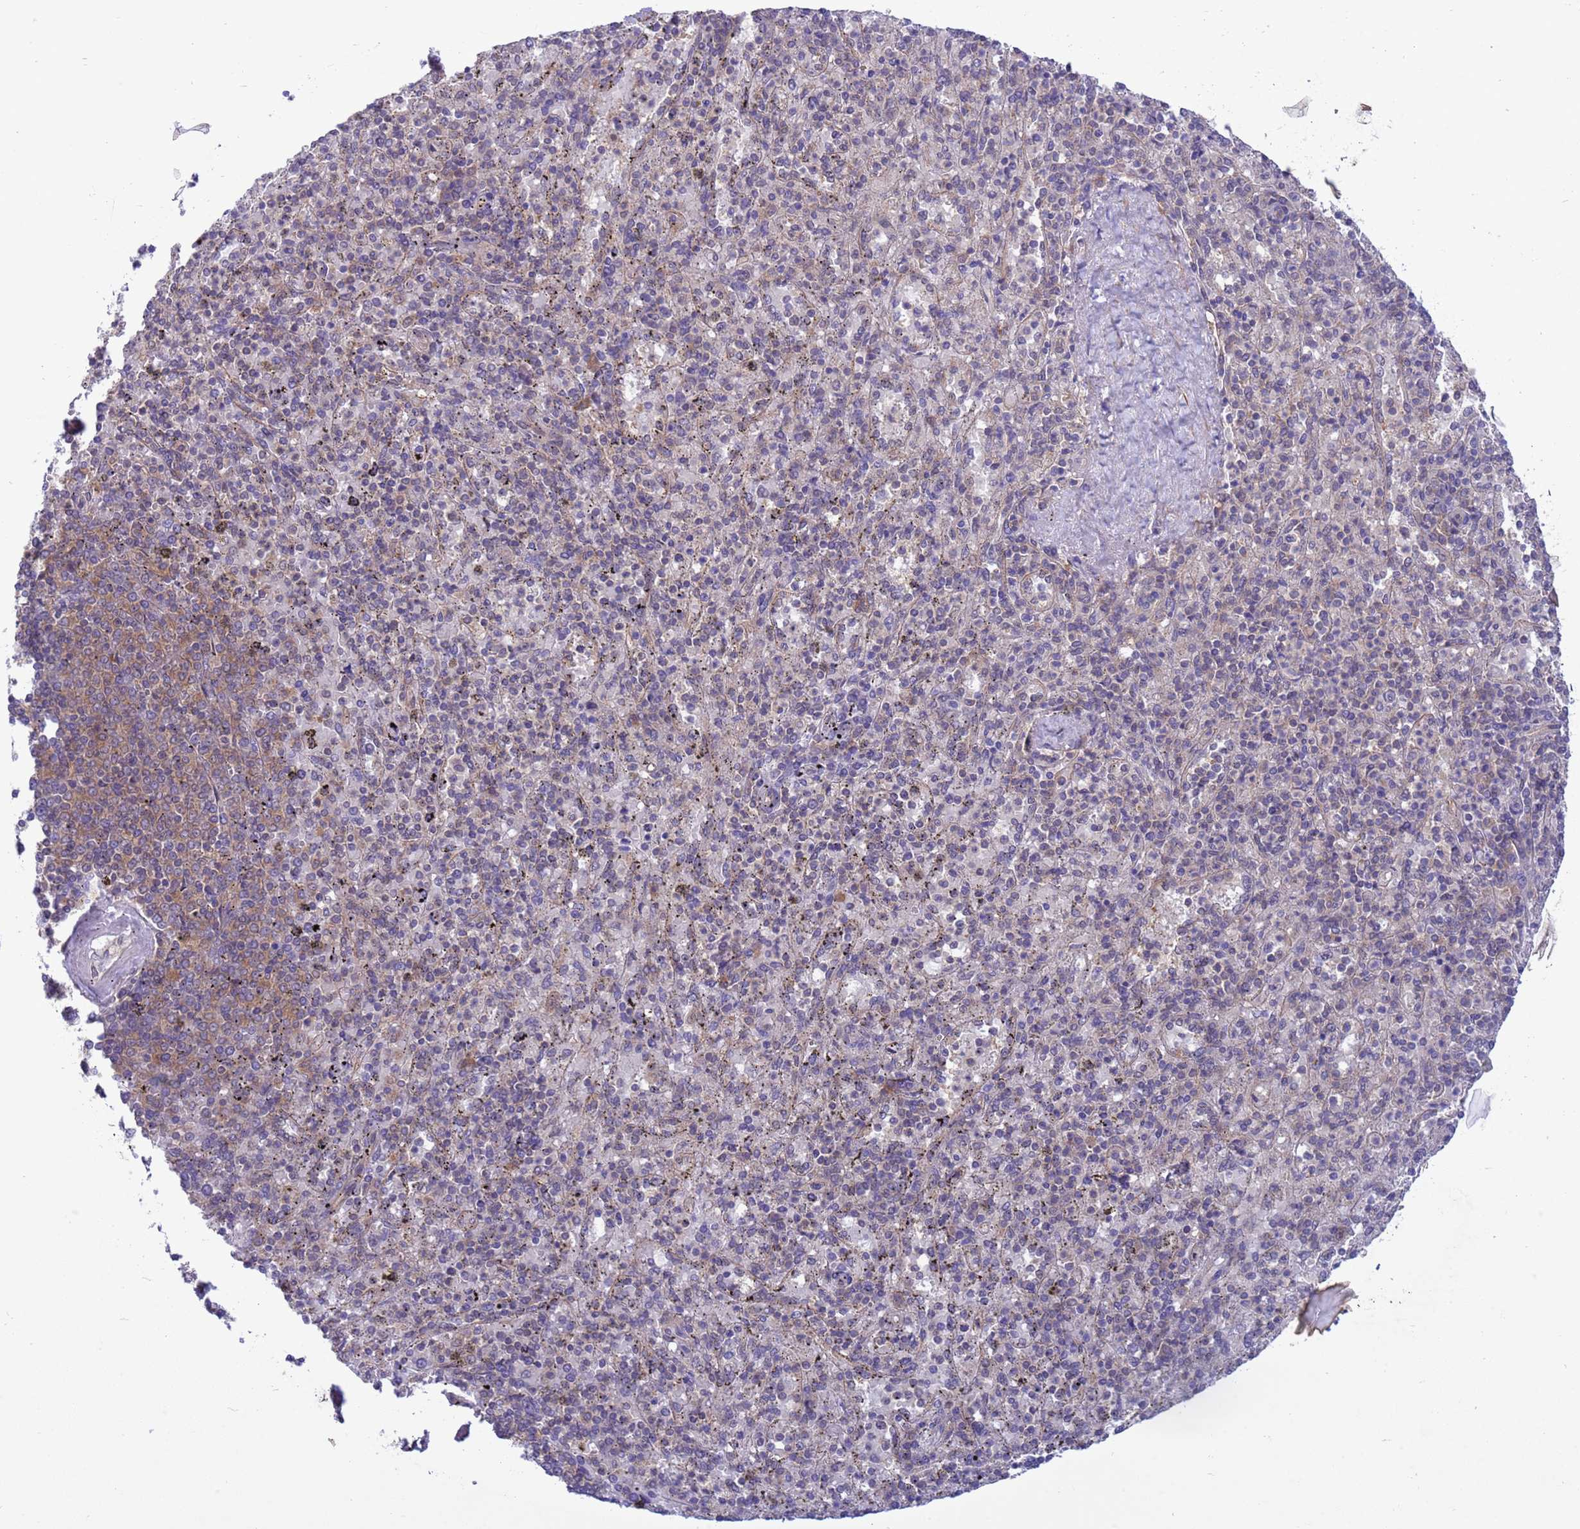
{"staining": {"intensity": "negative", "quantity": "none", "location": "none"}, "tissue": "spleen", "cell_type": "Cells in red pulp", "image_type": "normal", "snomed": [{"axis": "morphology", "description": "Normal tissue, NOS"}, {"axis": "topography", "description": "Spleen"}], "caption": "Micrograph shows no significant protein positivity in cells in red pulp of benign spleen.", "gene": "ZNF461", "patient": {"sex": "male", "age": 82}}